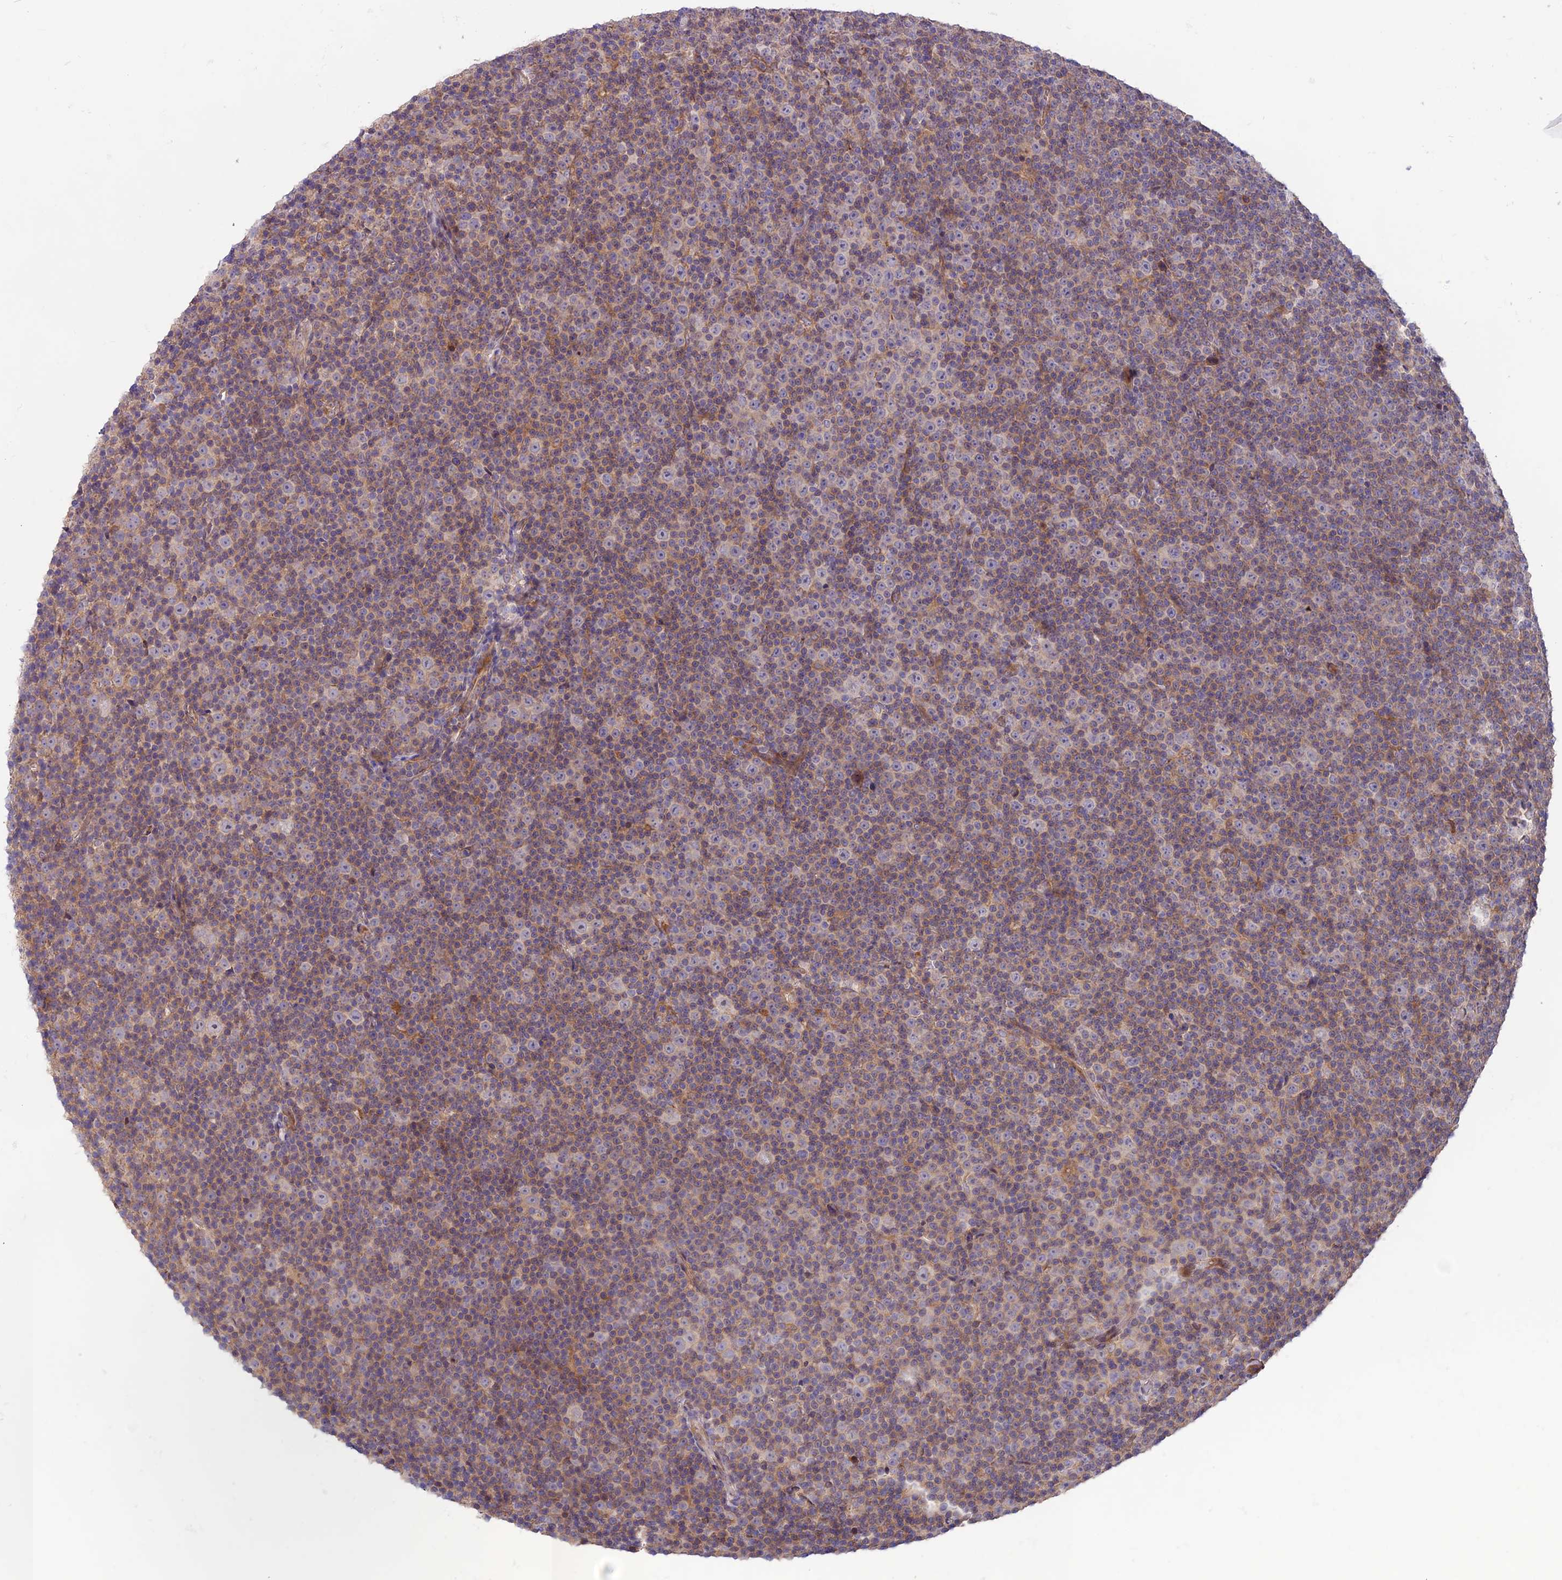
{"staining": {"intensity": "weak", "quantity": "25%-75%", "location": "cytoplasmic/membranous"}, "tissue": "lymphoma", "cell_type": "Tumor cells", "image_type": "cancer", "snomed": [{"axis": "morphology", "description": "Malignant lymphoma, non-Hodgkin's type, Low grade"}, {"axis": "topography", "description": "Lymph node"}], "caption": "Immunohistochemical staining of human low-grade malignant lymphoma, non-Hodgkin's type displays low levels of weak cytoplasmic/membranous staining in about 25%-75% of tumor cells.", "gene": "COG8", "patient": {"sex": "female", "age": 67}}